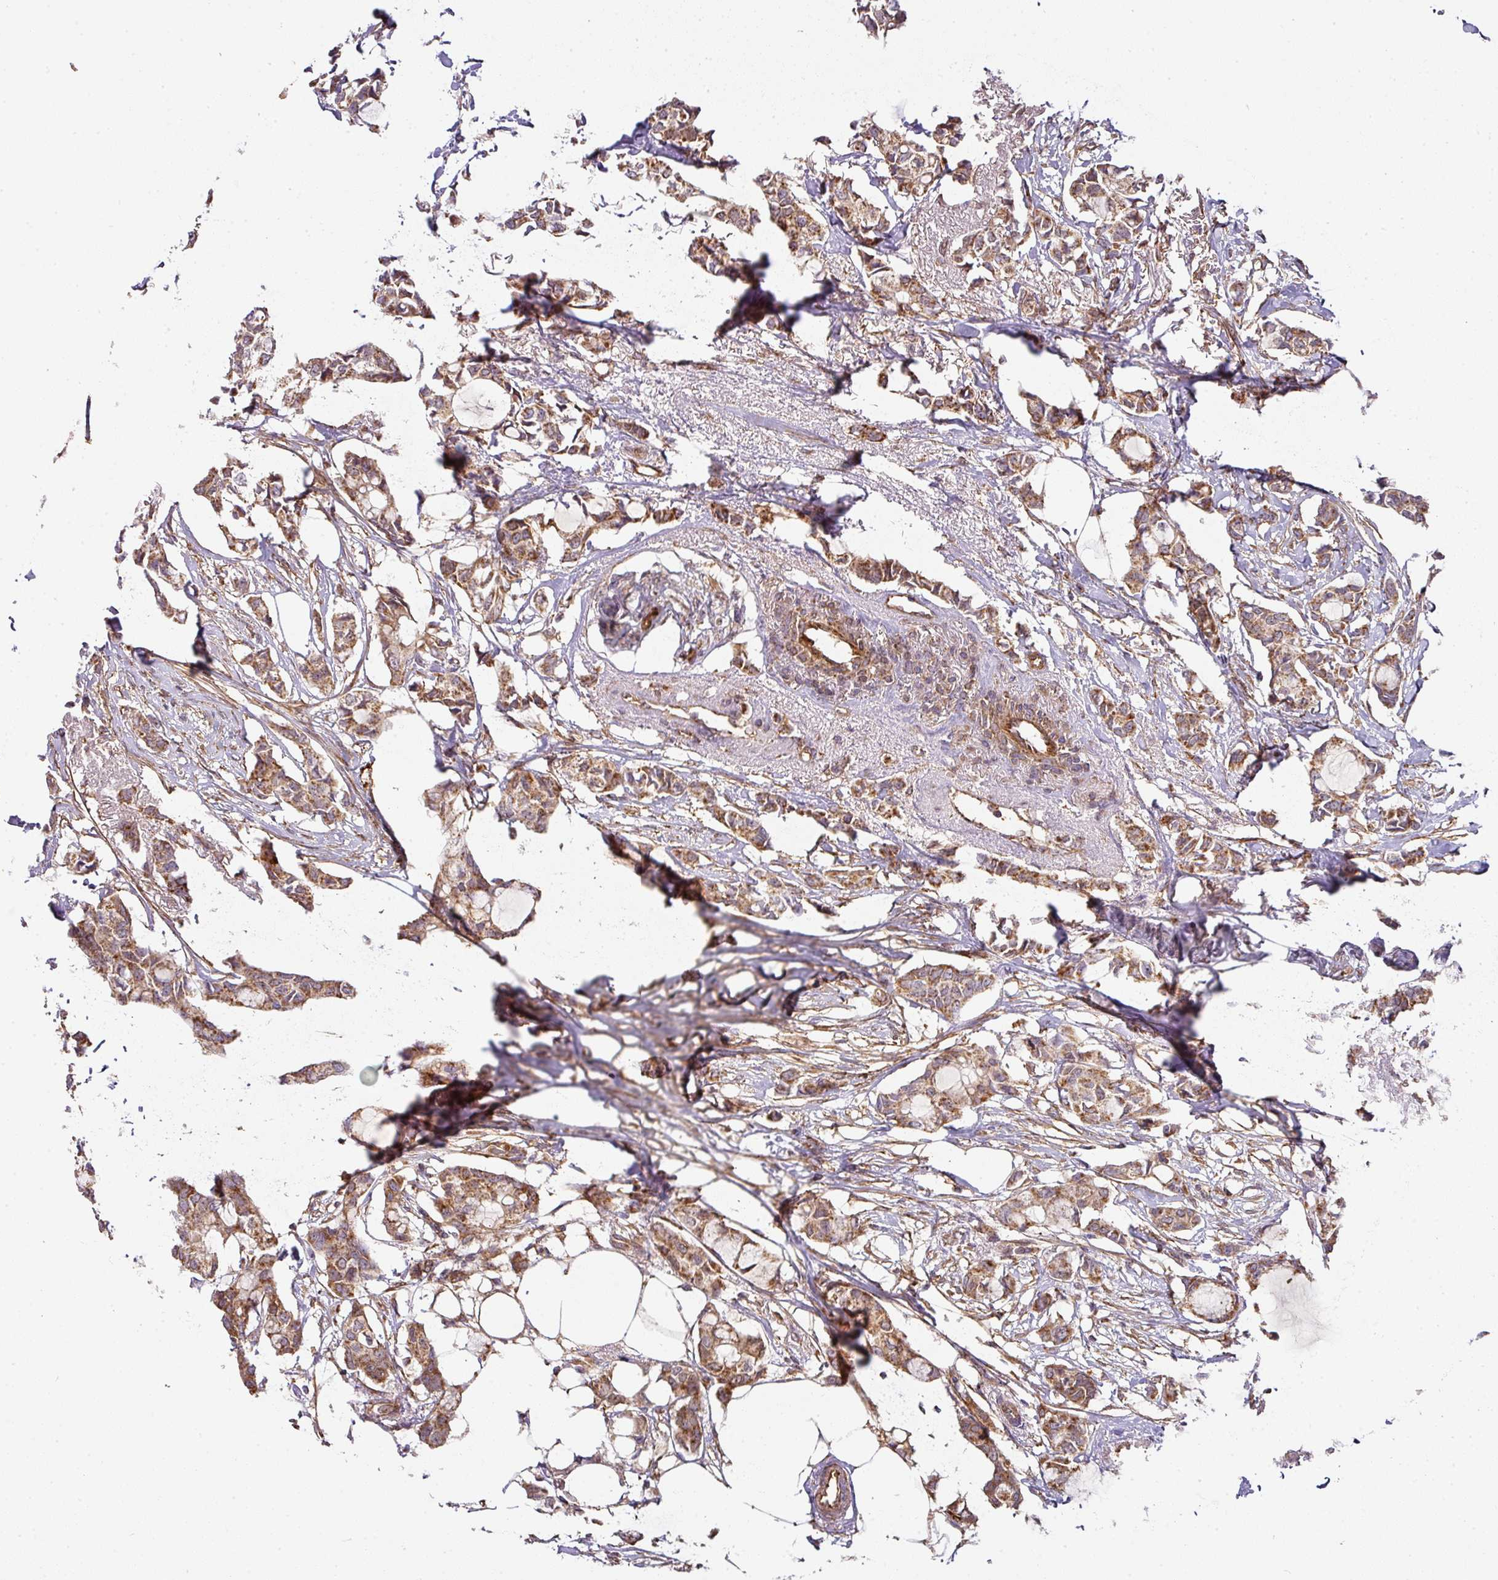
{"staining": {"intensity": "moderate", "quantity": ">75%", "location": "cytoplasmic/membranous"}, "tissue": "breast cancer", "cell_type": "Tumor cells", "image_type": "cancer", "snomed": [{"axis": "morphology", "description": "Duct carcinoma"}, {"axis": "topography", "description": "Breast"}], "caption": "Approximately >75% of tumor cells in human breast cancer show moderate cytoplasmic/membranous protein staining as visualized by brown immunohistochemical staining.", "gene": "STK35", "patient": {"sex": "female", "age": 73}}